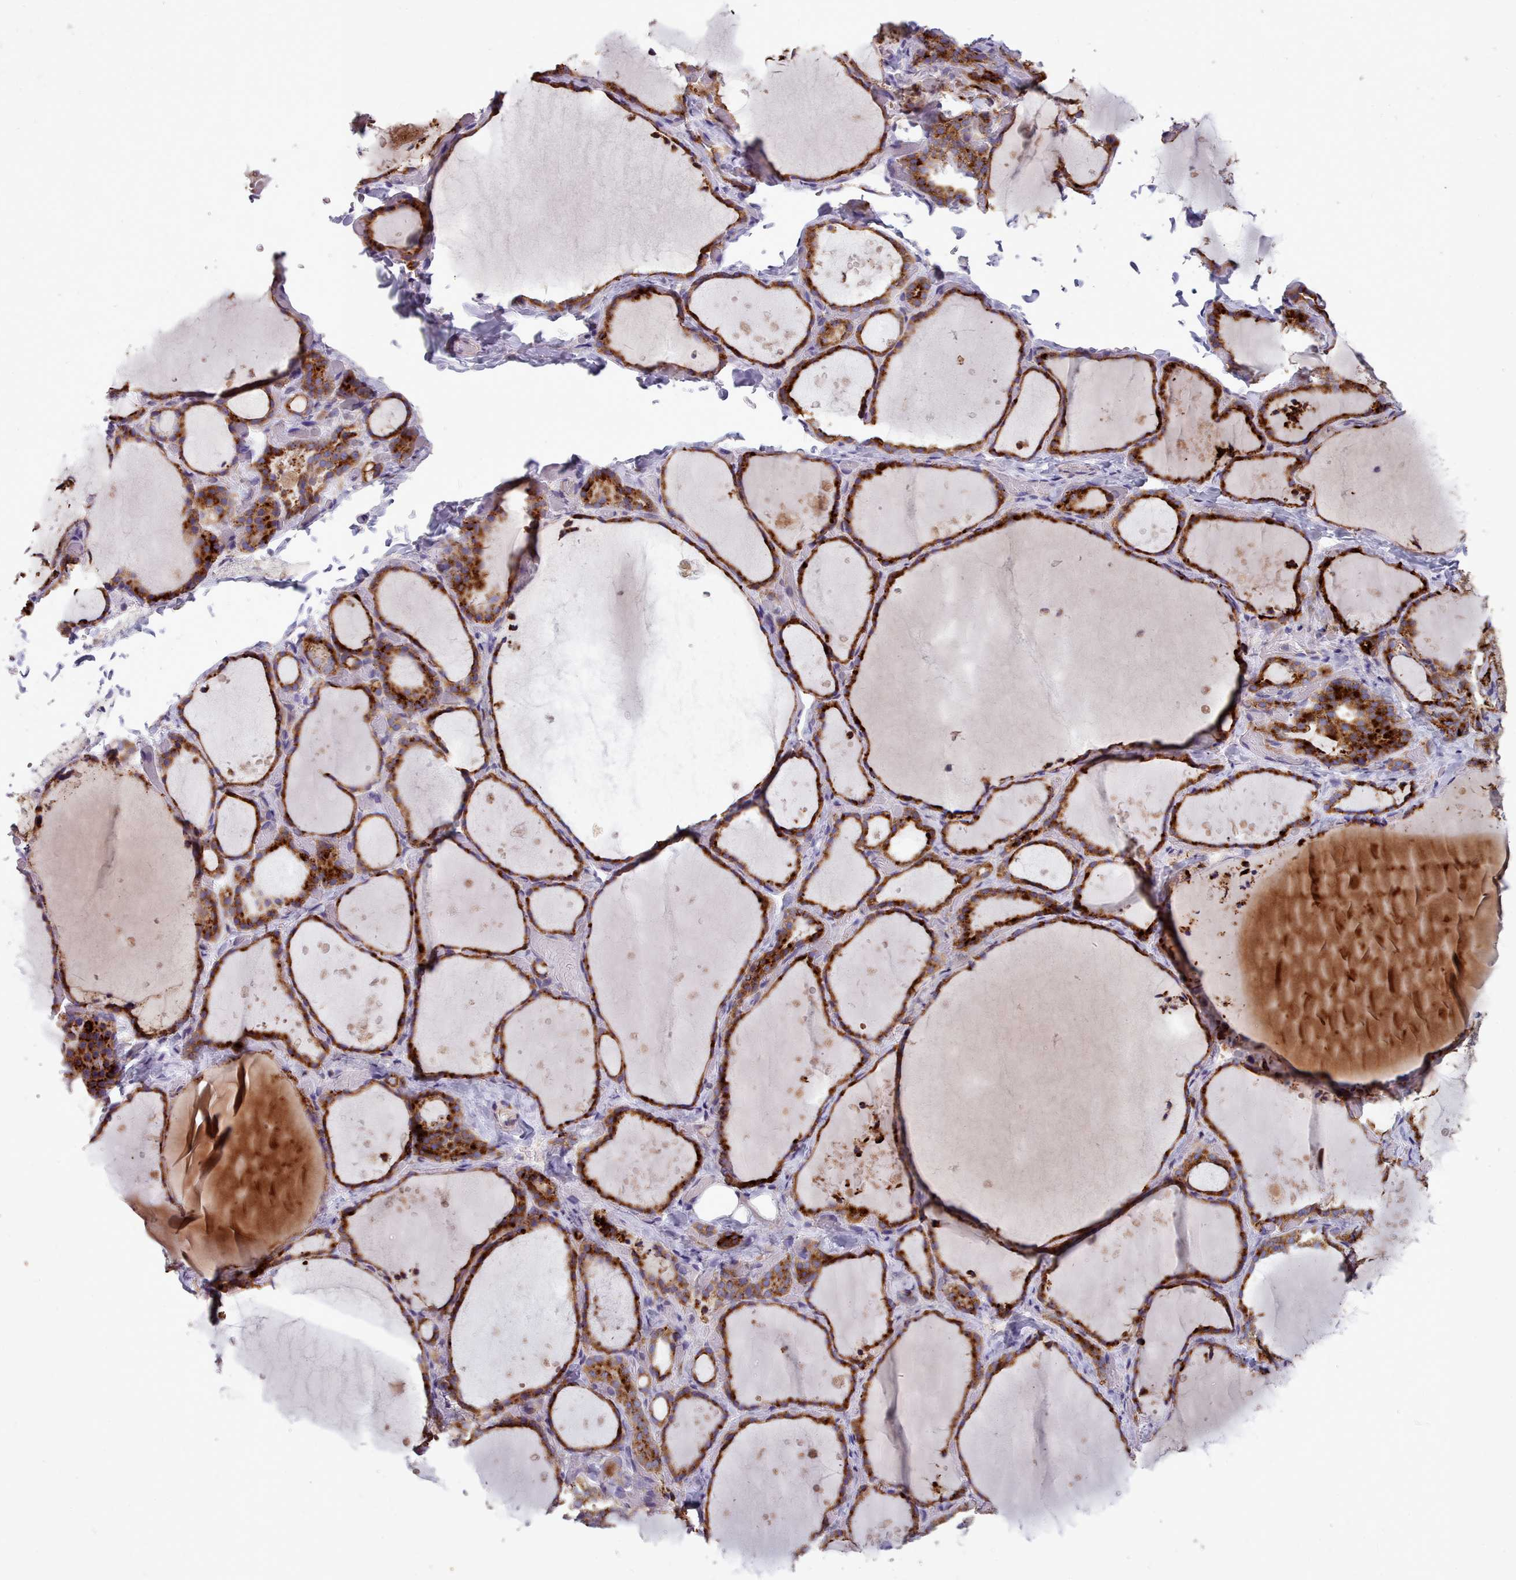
{"staining": {"intensity": "strong", "quantity": ">75%", "location": "cytoplasmic/membranous"}, "tissue": "thyroid gland", "cell_type": "Glandular cells", "image_type": "normal", "snomed": [{"axis": "morphology", "description": "Normal tissue, NOS"}, {"axis": "topography", "description": "Thyroid gland"}], "caption": "This photomicrograph shows immunohistochemistry staining of unremarkable thyroid gland, with high strong cytoplasmic/membranous staining in about >75% of glandular cells.", "gene": "FKBP10", "patient": {"sex": "female", "age": 44}}